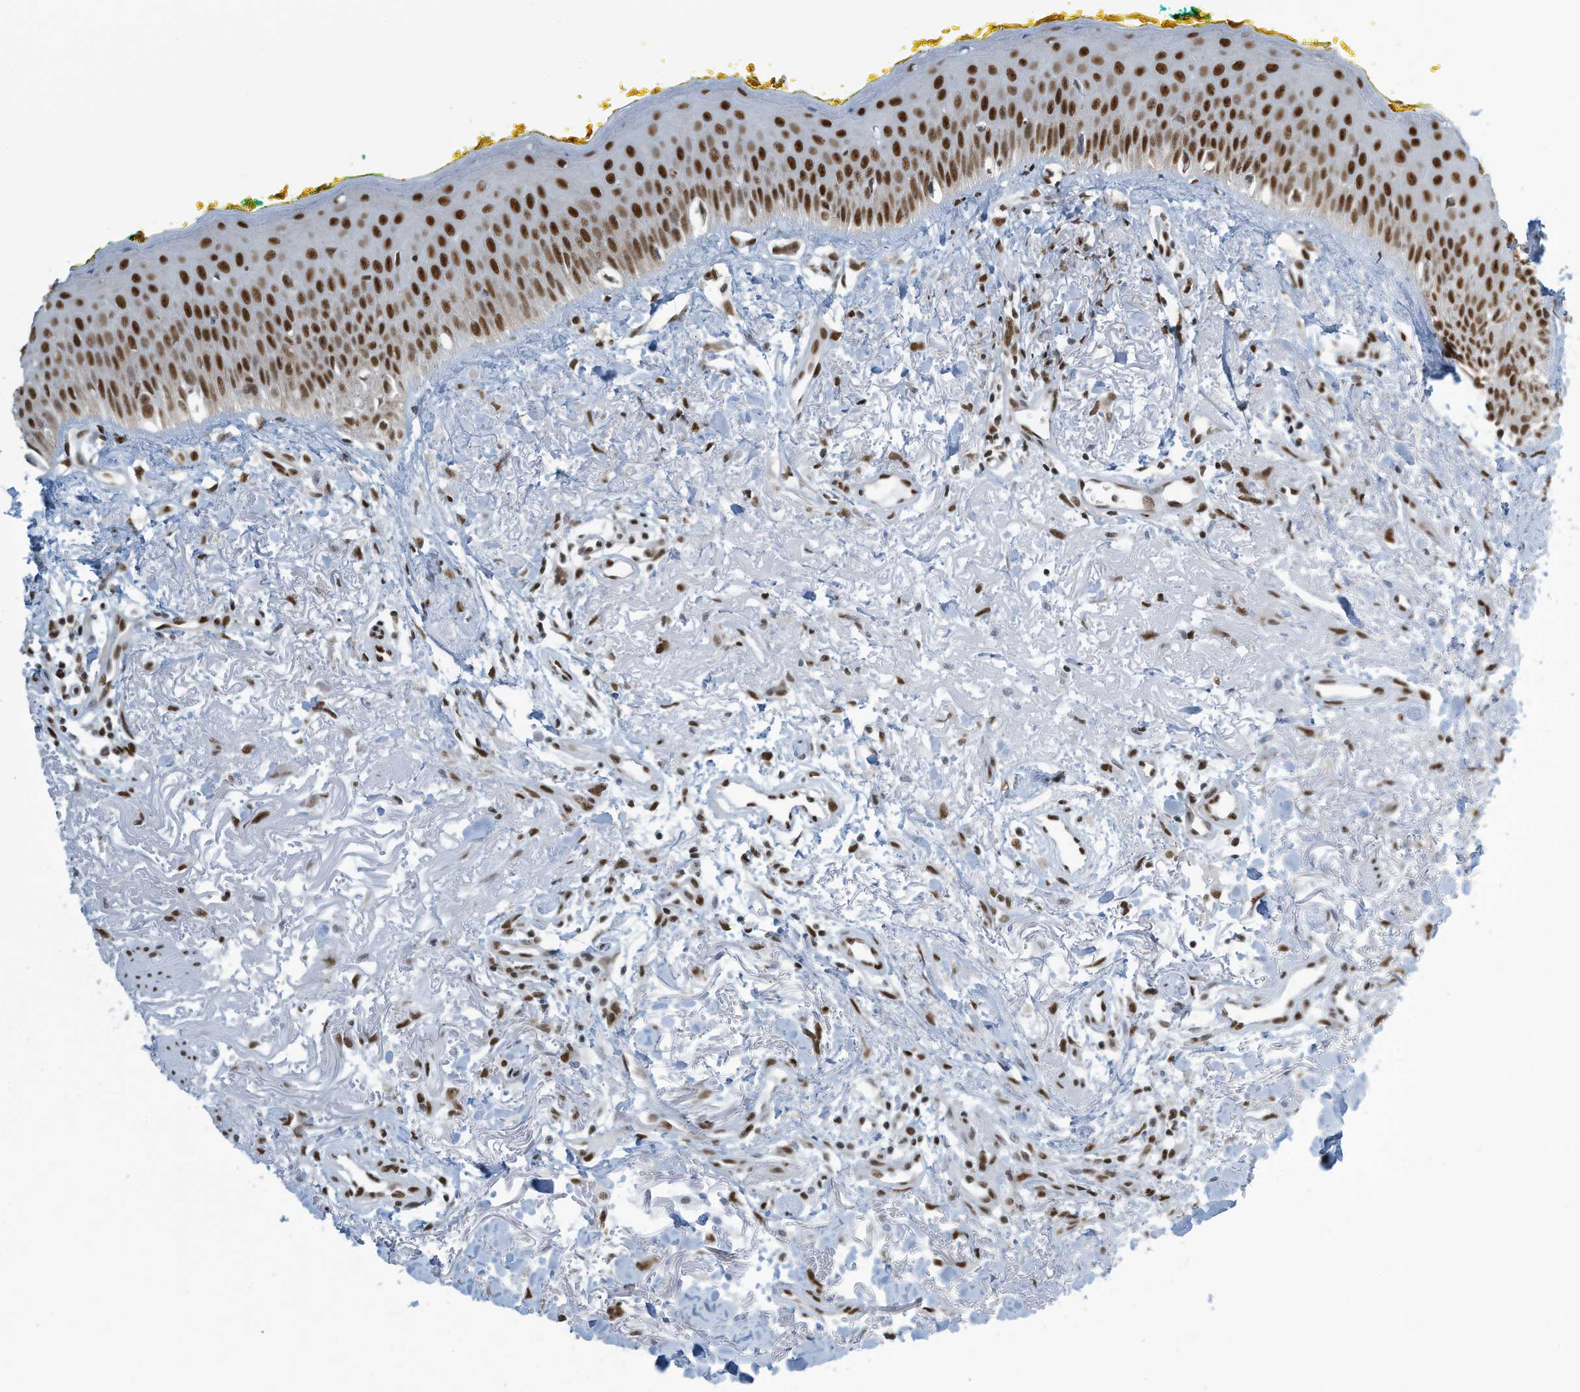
{"staining": {"intensity": "strong", "quantity": ">75%", "location": "nuclear"}, "tissue": "oral mucosa", "cell_type": "Squamous epithelial cells", "image_type": "normal", "snomed": [{"axis": "morphology", "description": "Normal tissue, NOS"}, {"axis": "topography", "description": "Oral tissue"}], "caption": "This is a histology image of immunohistochemistry staining of unremarkable oral mucosa, which shows strong positivity in the nuclear of squamous epithelial cells.", "gene": "ENSG00000257390", "patient": {"sex": "female", "age": 70}}